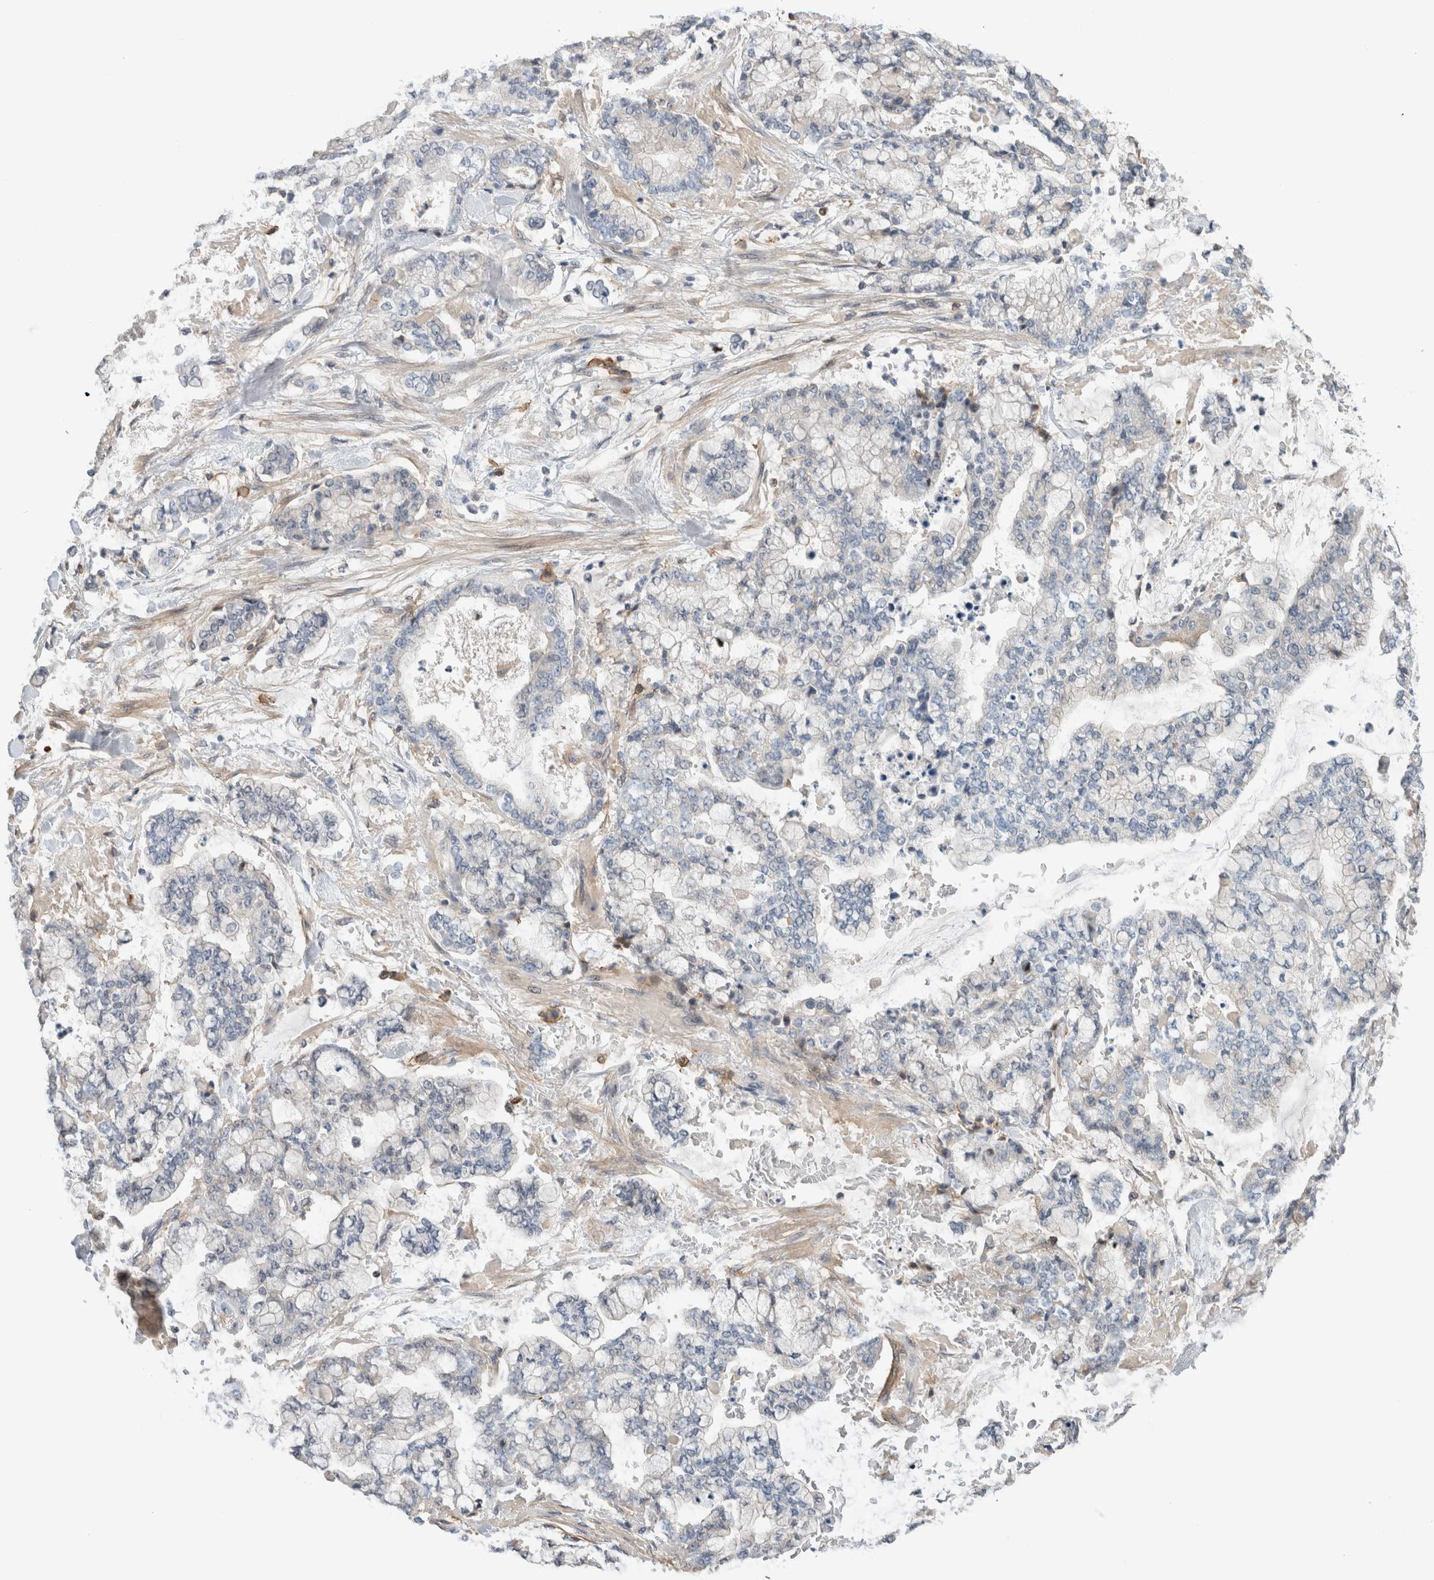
{"staining": {"intensity": "negative", "quantity": "none", "location": "none"}, "tissue": "stomach cancer", "cell_type": "Tumor cells", "image_type": "cancer", "snomed": [{"axis": "morphology", "description": "Normal tissue, NOS"}, {"axis": "morphology", "description": "Adenocarcinoma, NOS"}, {"axis": "topography", "description": "Stomach, upper"}, {"axis": "topography", "description": "Stomach"}], "caption": "Stomach adenocarcinoma stained for a protein using immunohistochemistry demonstrates no staining tumor cells.", "gene": "ERCC6L2", "patient": {"sex": "male", "age": 76}}